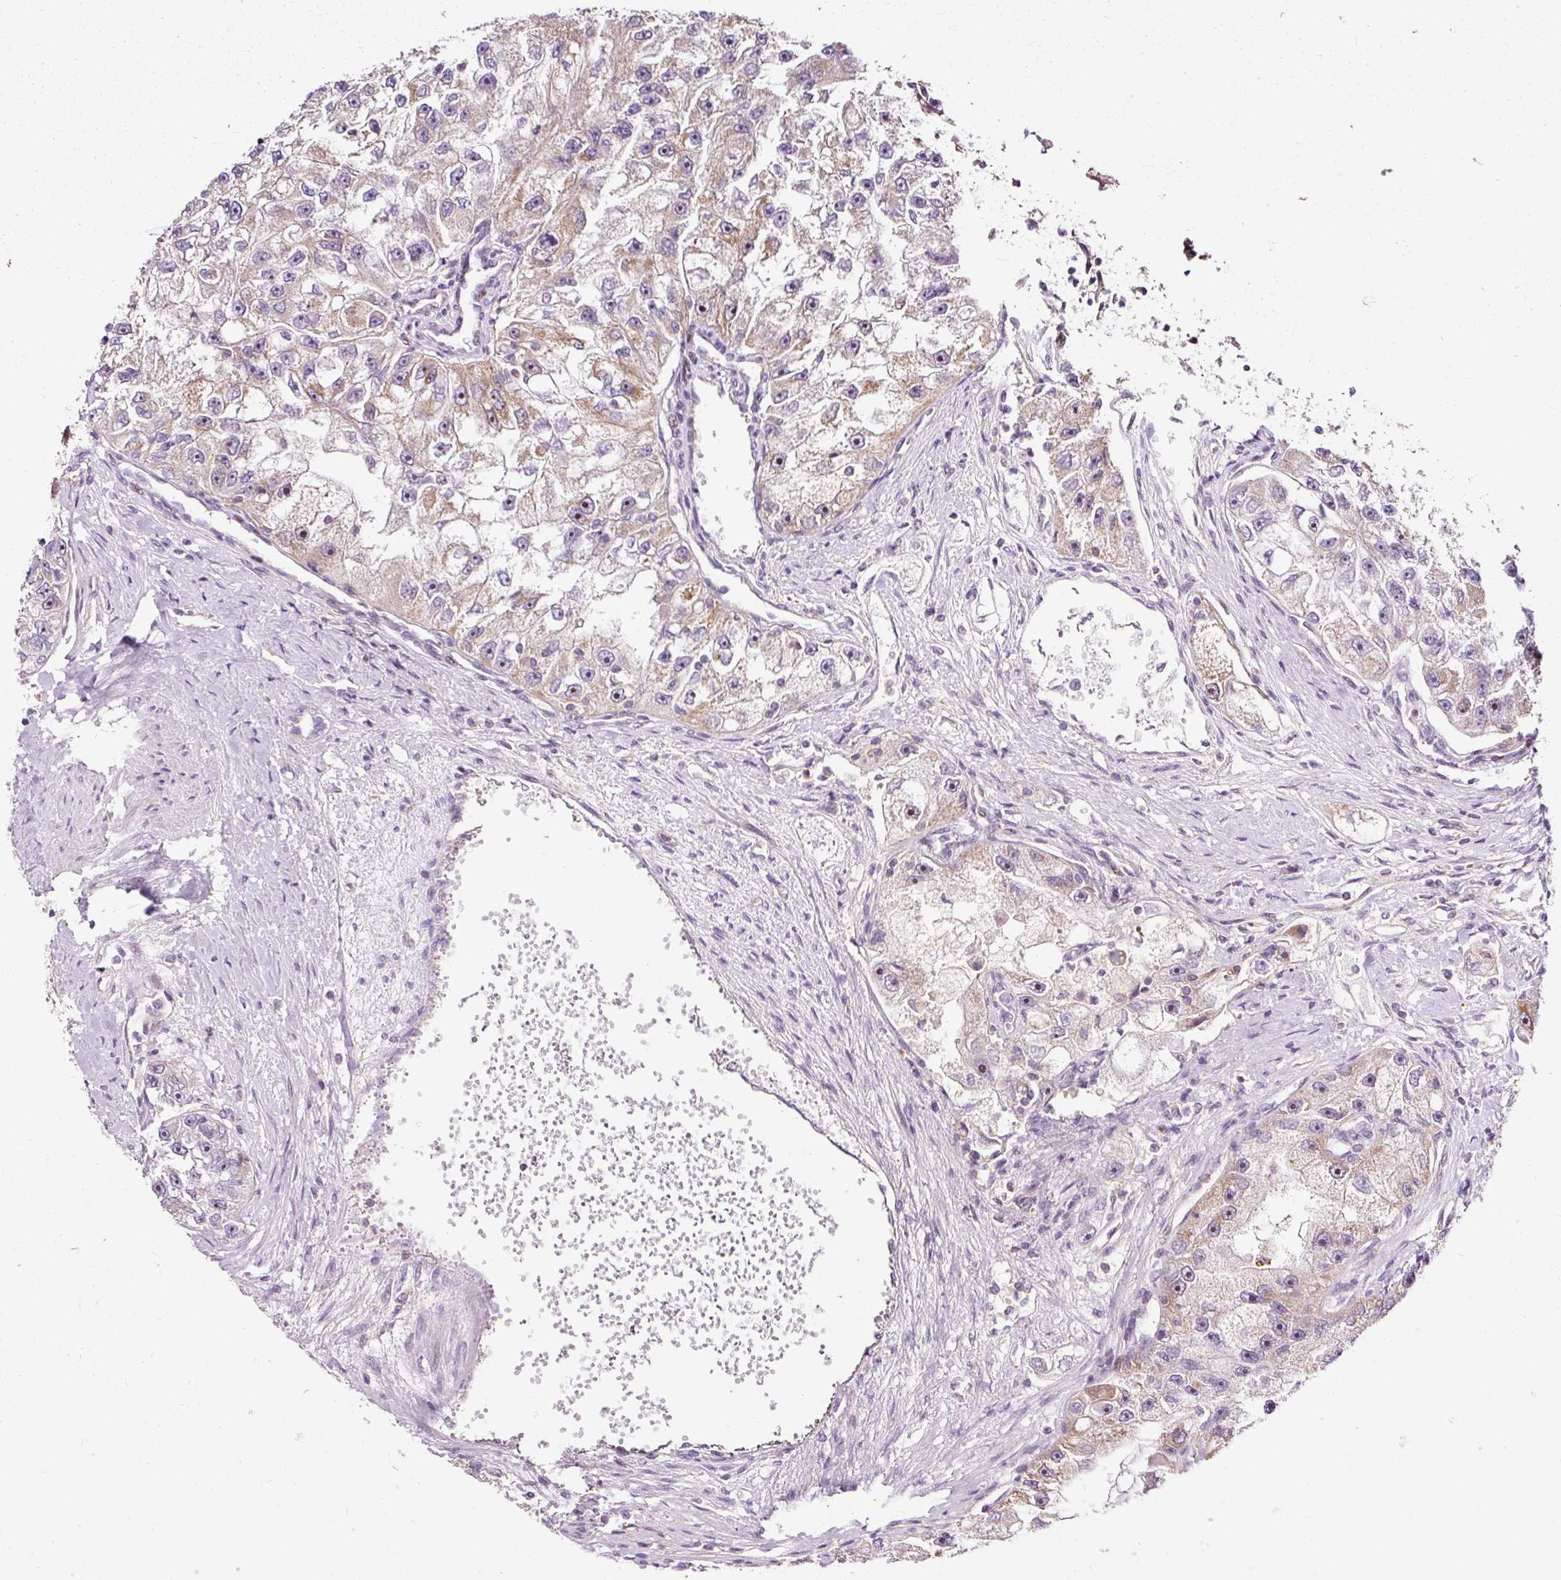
{"staining": {"intensity": "weak", "quantity": "25%-75%", "location": "cytoplasmic/membranous,nuclear"}, "tissue": "renal cancer", "cell_type": "Tumor cells", "image_type": "cancer", "snomed": [{"axis": "morphology", "description": "Adenocarcinoma, NOS"}, {"axis": "topography", "description": "Kidney"}], "caption": "A brown stain labels weak cytoplasmic/membranous and nuclear staining of a protein in renal cancer tumor cells.", "gene": "BOLA3", "patient": {"sex": "male", "age": 63}}